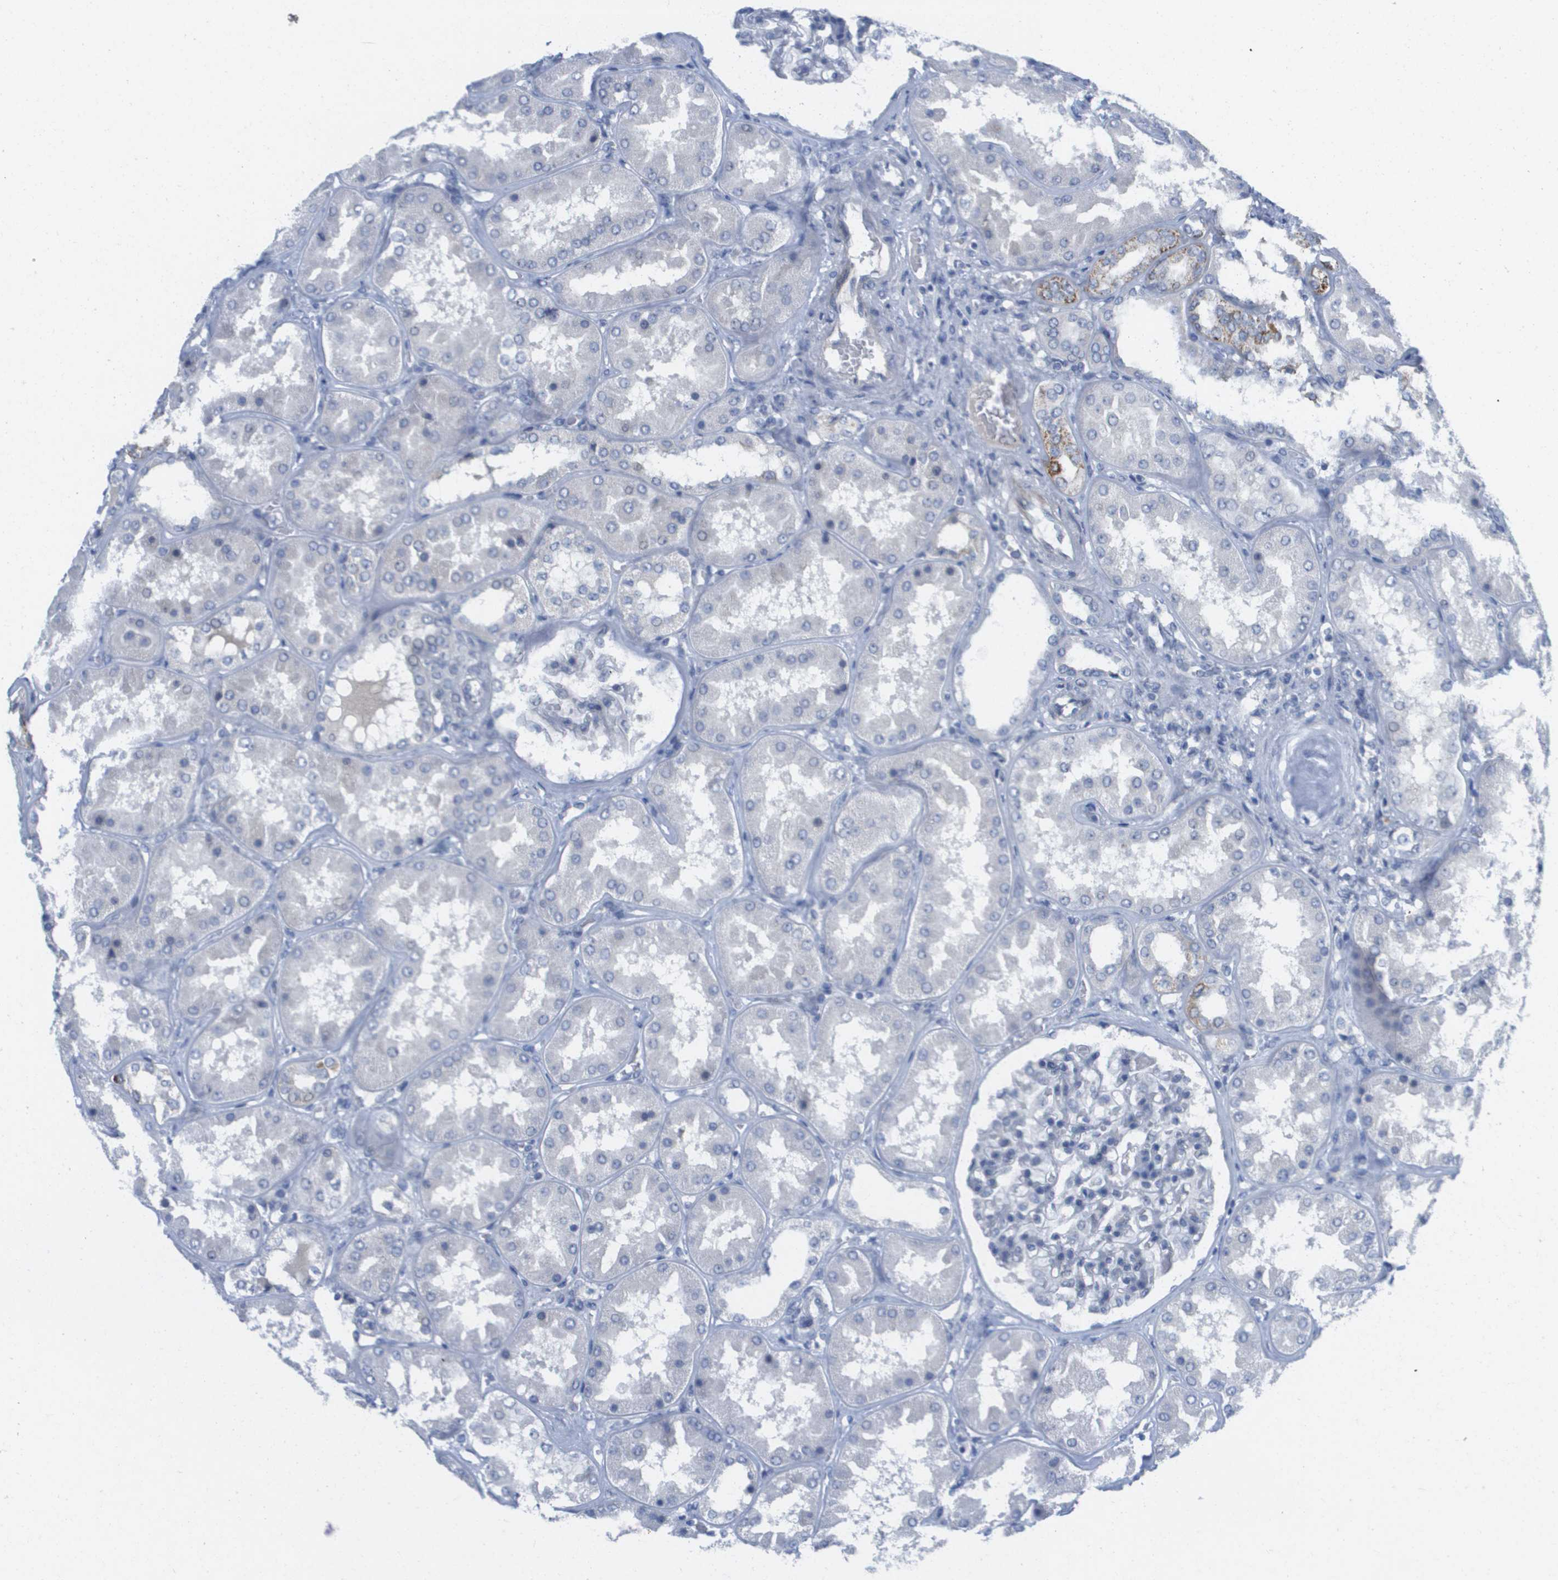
{"staining": {"intensity": "negative", "quantity": "none", "location": "none"}, "tissue": "kidney", "cell_type": "Cells in glomeruli", "image_type": "normal", "snomed": [{"axis": "morphology", "description": "Normal tissue, NOS"}, {"axis": "topography", "description": "Kidney"}], "caption": "Immunohistochemical staining of benign human kidney displays no significant expression in cells in glomeruli.", "gene": "PDE4A", "patient": {"sex": "female", "age": 56}}